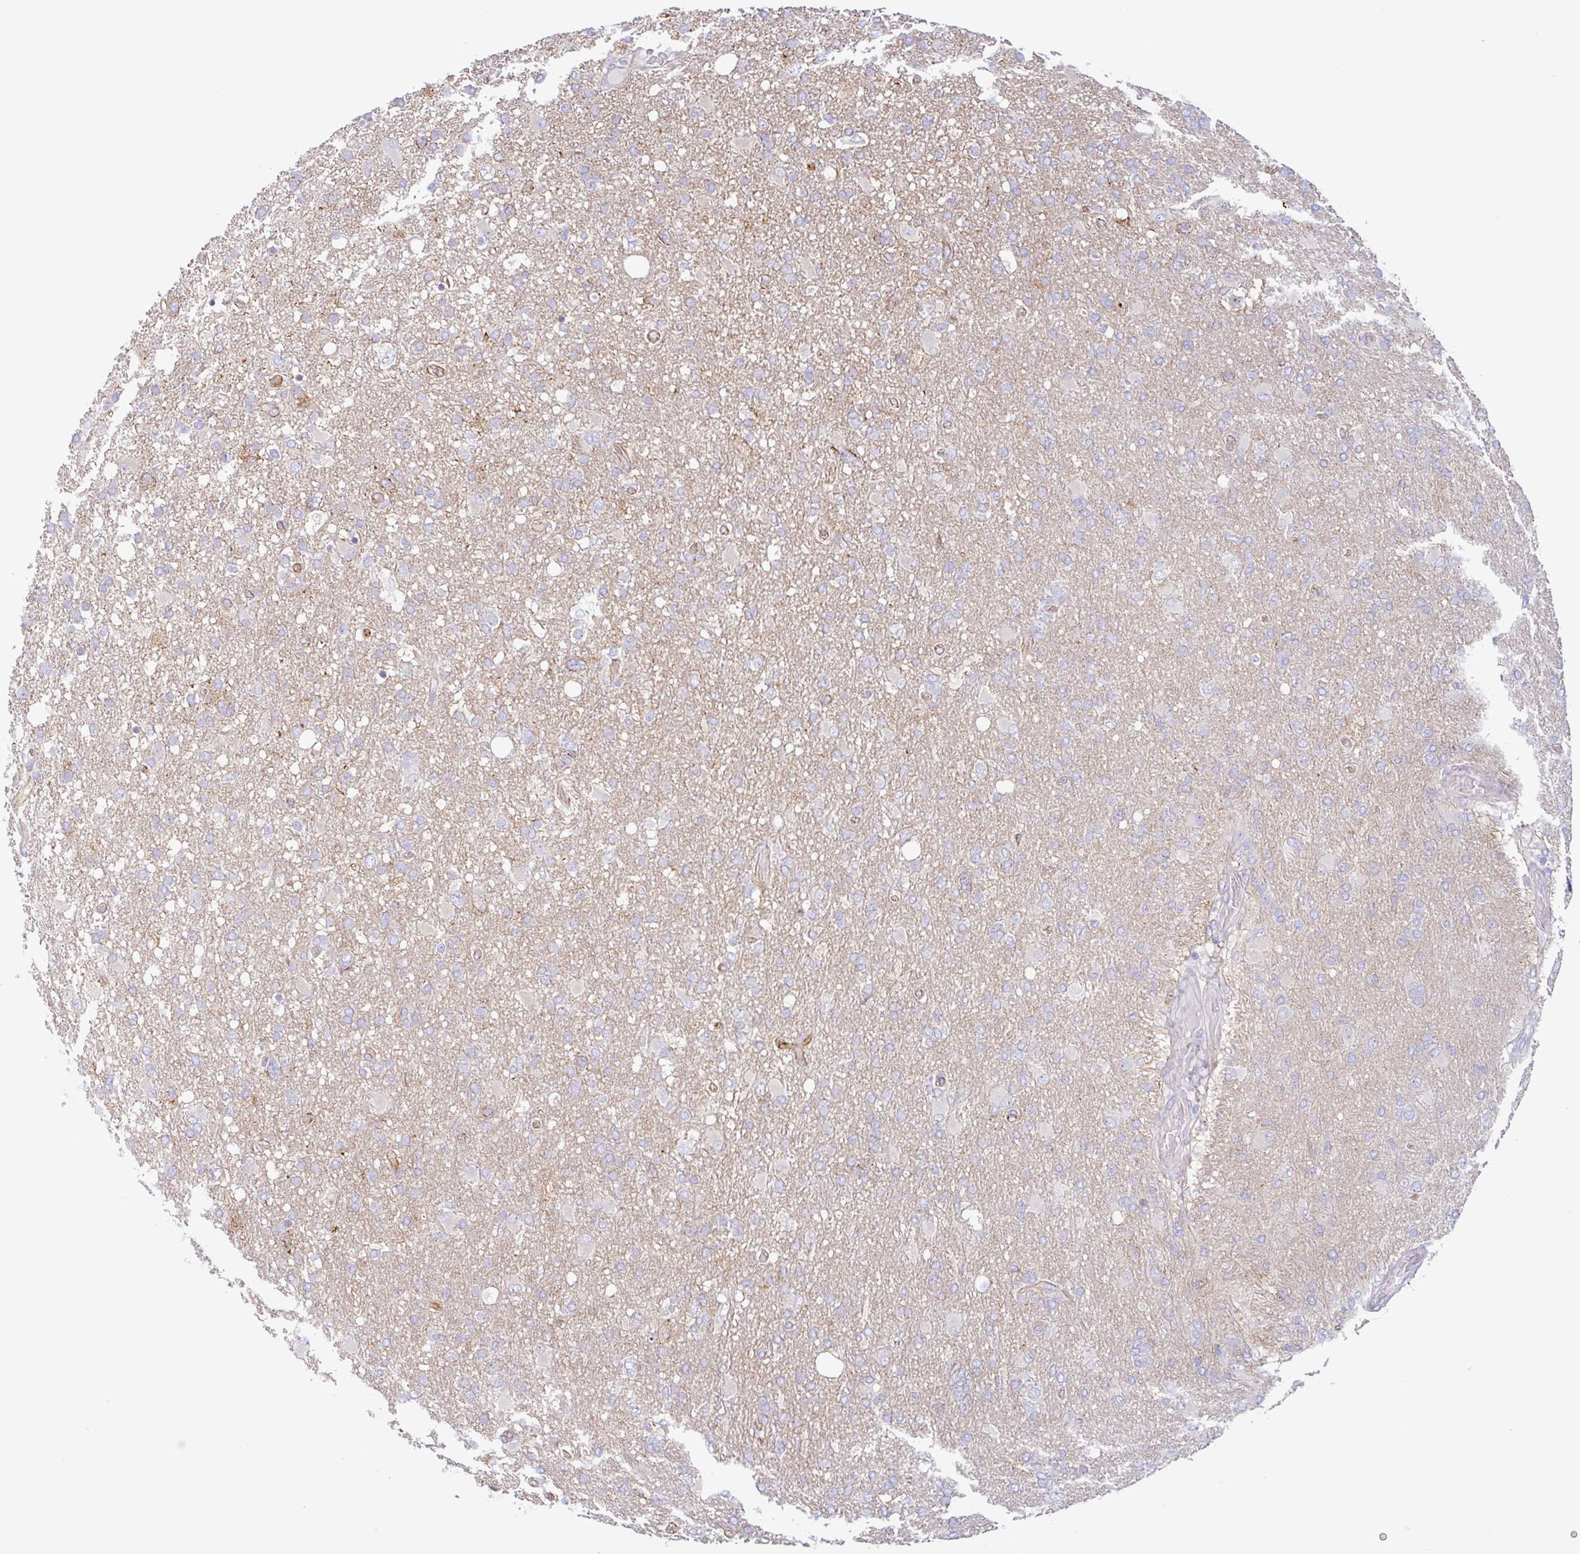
{"staining": {"intensity": "negative", "quantity": "none", "location": "none"}, "tissue": "glioma", "cell_type": "Tumor cells", "image_type": "cancer", "snomed": [{"axis": "morphology", "description": "Glioma, malignant, High grade"}, {"axis": "topography", "description": "Brain"}], "caption": "This is an immunohistochemistry micrograph of human malignant high-grade glioma. There is no positivity in tumor cells.", "gene": "MYH10", "patient": {"sex": "male", "age": 61}}